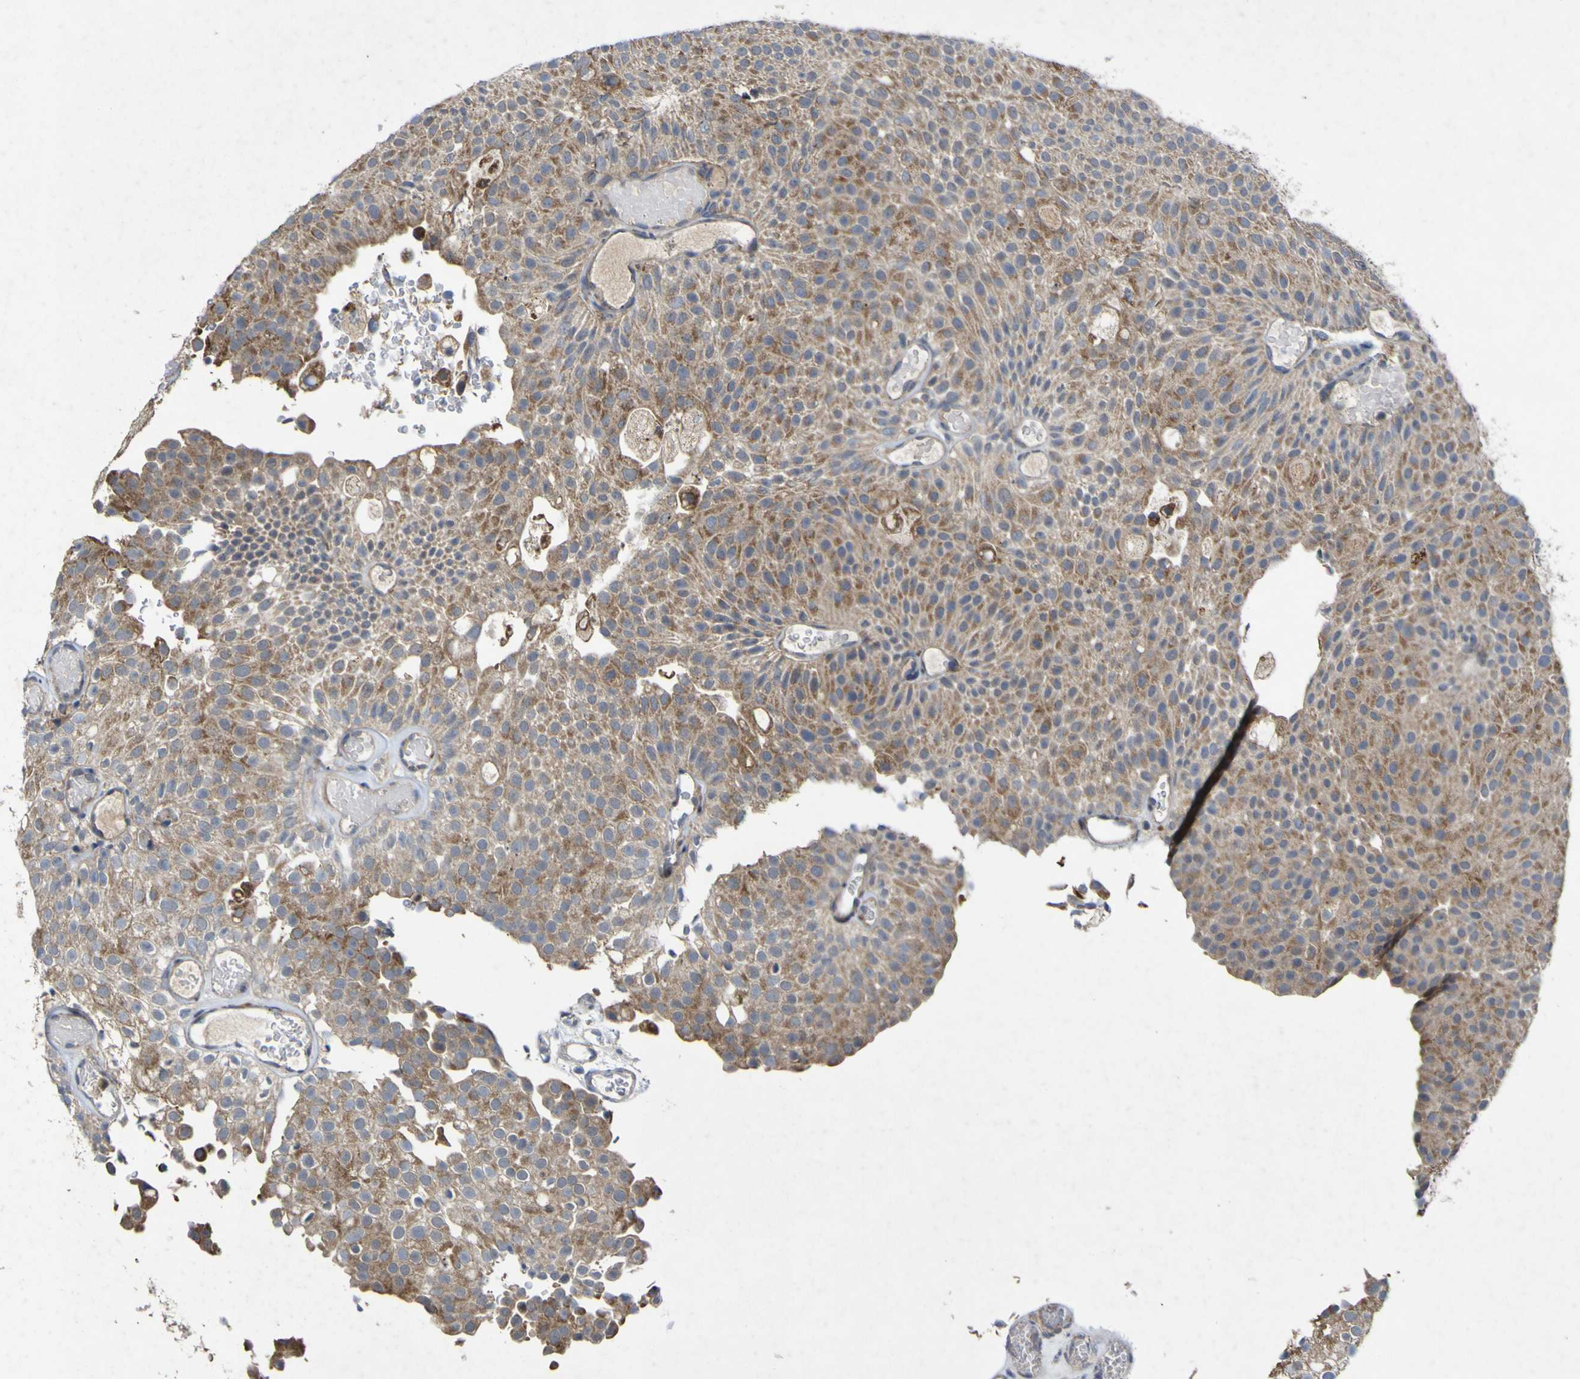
{"staining": {"intensity": "moderate", "quantity": ">75%", "location": "cytoplasmic/membranous"}, "tissue": "urothelial cancer", "cell_type": "Tumor cells", "image_type": "cancer", "snomed": [{"axis": "morphology", "description": "Urothelial carcinoma, Low grade"}, {"axis": "topography", "description": "Urinary bladder"}], "caption": "IHC (DAB (3,3'-diaminobenzidine)) staining of human urothelial carcinoma (low-grade) reveals moderate cytoplasmic/membranous protein staining in approximately >75% of tumor cells.", "gene": "IRAK2", "patient": {"sex": "male", "age": 78}}